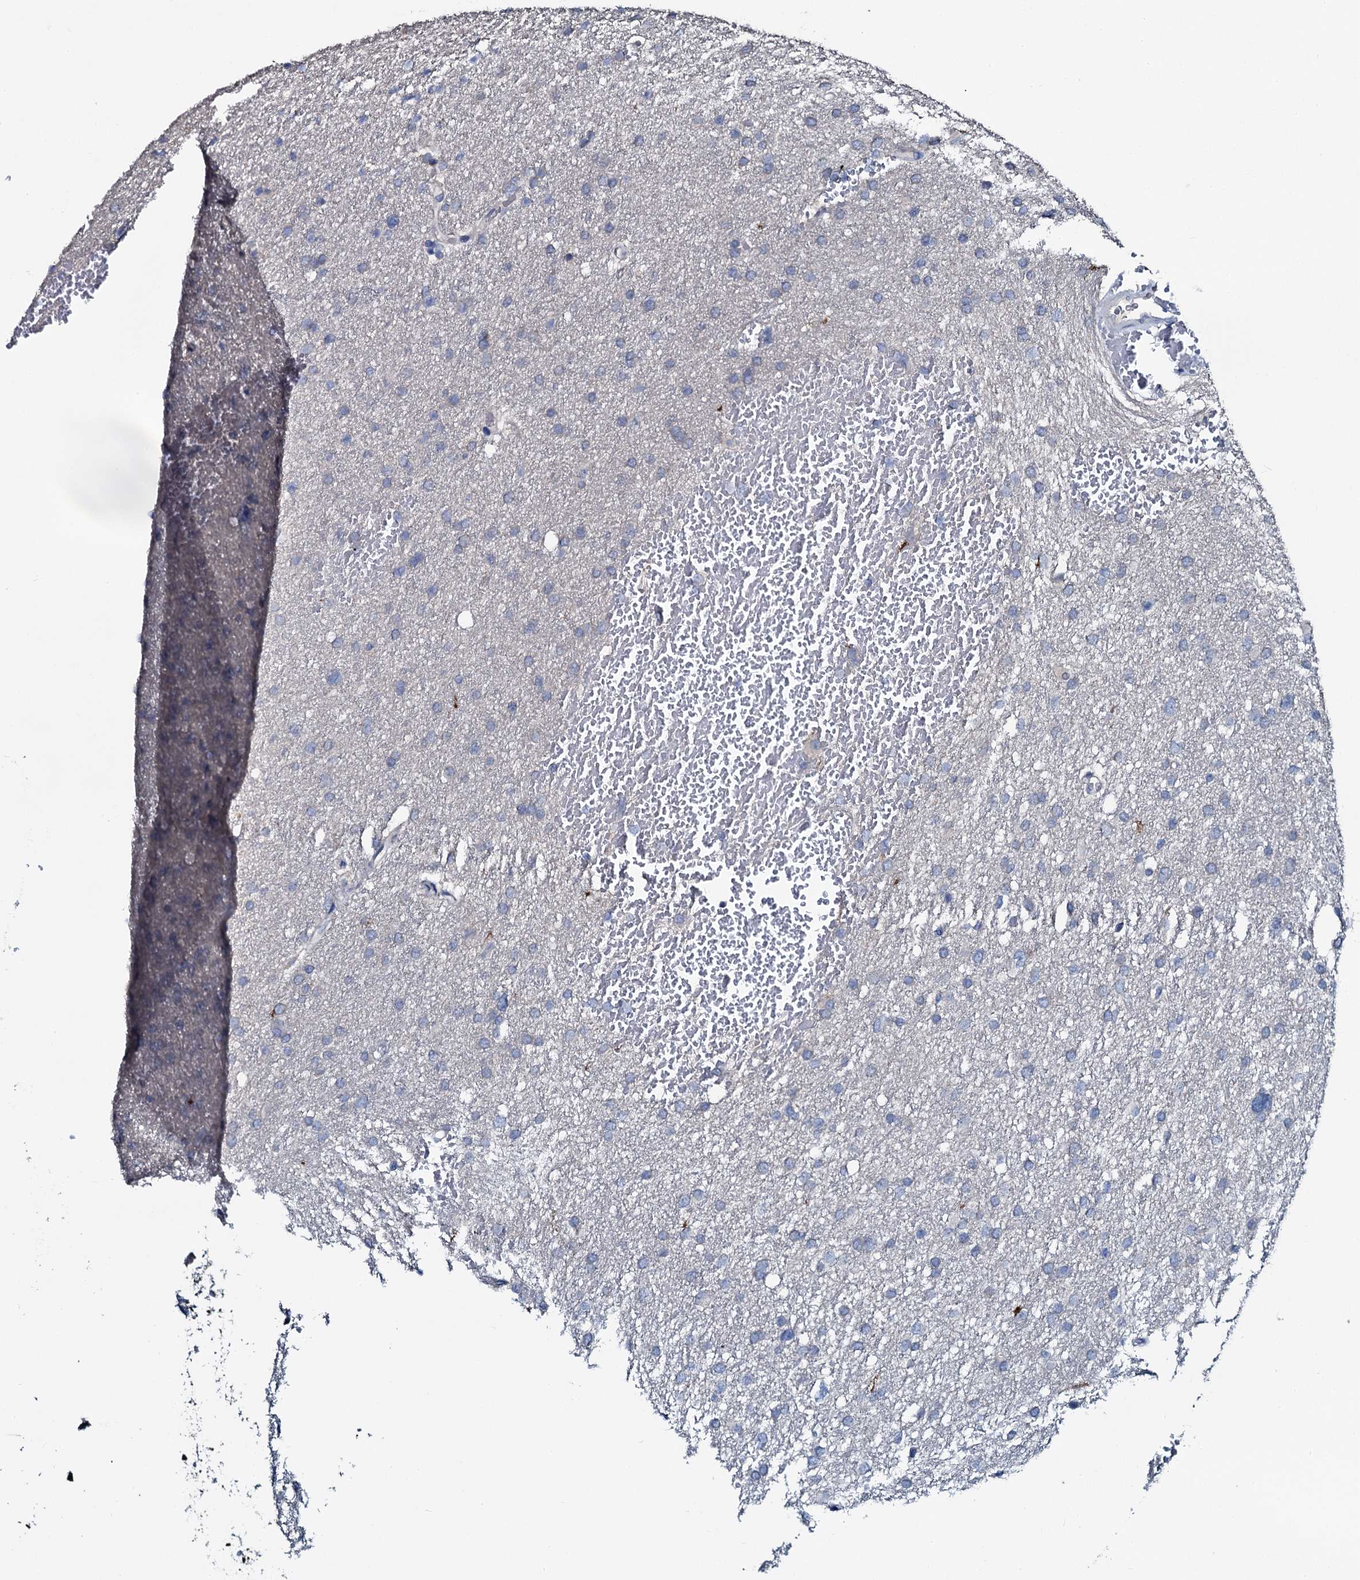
{"staining": {"intensity": "negative", "quantity": "none", "location": "none"}, "tissue": "glioma", "cell_type": "Tumor cells", "image_type": "cancer", "snomed": [{"axis": "morphology", "description": "Glioma, malignant, High grade"}, {"axis": "topography", "description": "Cerebral cortex"}], "caption": "Protein analysis of glioma reveals no significant staining in tumor cells.", "gene": "IL12B", "patient": {"sex": "female", "age": 36}}